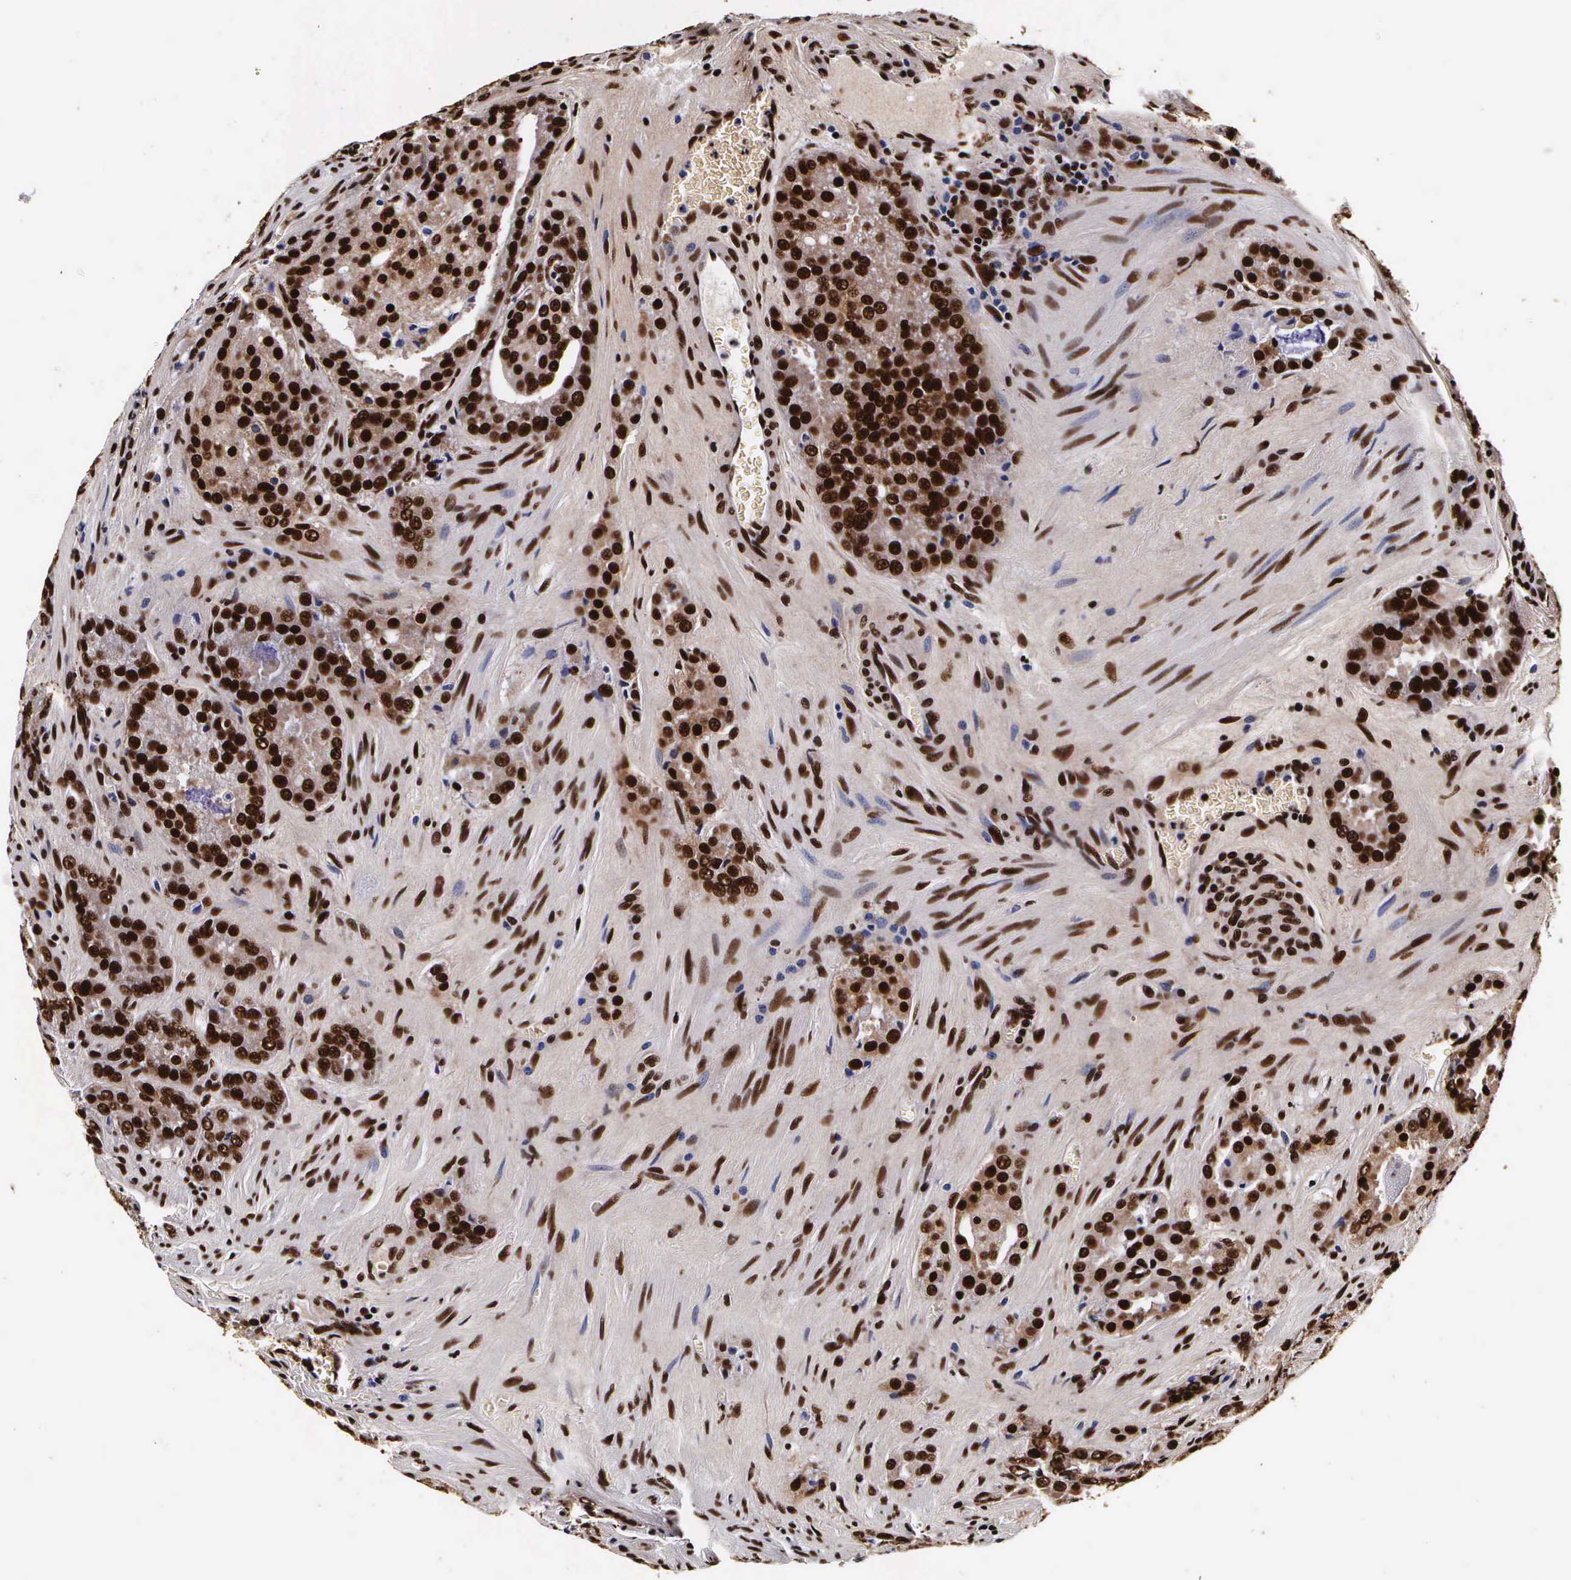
{"staining": {"intensity": "strong", "quantity": ">75%", "location": "nuclear"}, "tissue": "prostate cancer", "cell_type": "Tumor cells", "image_type": "cancer", "snomed": [{"axis": "morphology", "description": "Adenocarcinoma, Medium grade"}, {"axis": "topography", "description": "Prostate"}], "caption": "Immunohistochemistry (IHC) staining of prostate medium-grade adenocarcinoma, which displays high levels of strong nuclear expression in approximately >75% of tumor cells indicating strong nuclear protein staining. The staining was performed using DAB (3,3'-diaminobenzidine) (brown) for protein detection and nuclei were counterstained in hematoxylin (blue).", "gene": "PABPN1", "patient": {"sex": "male", "age": 60}}